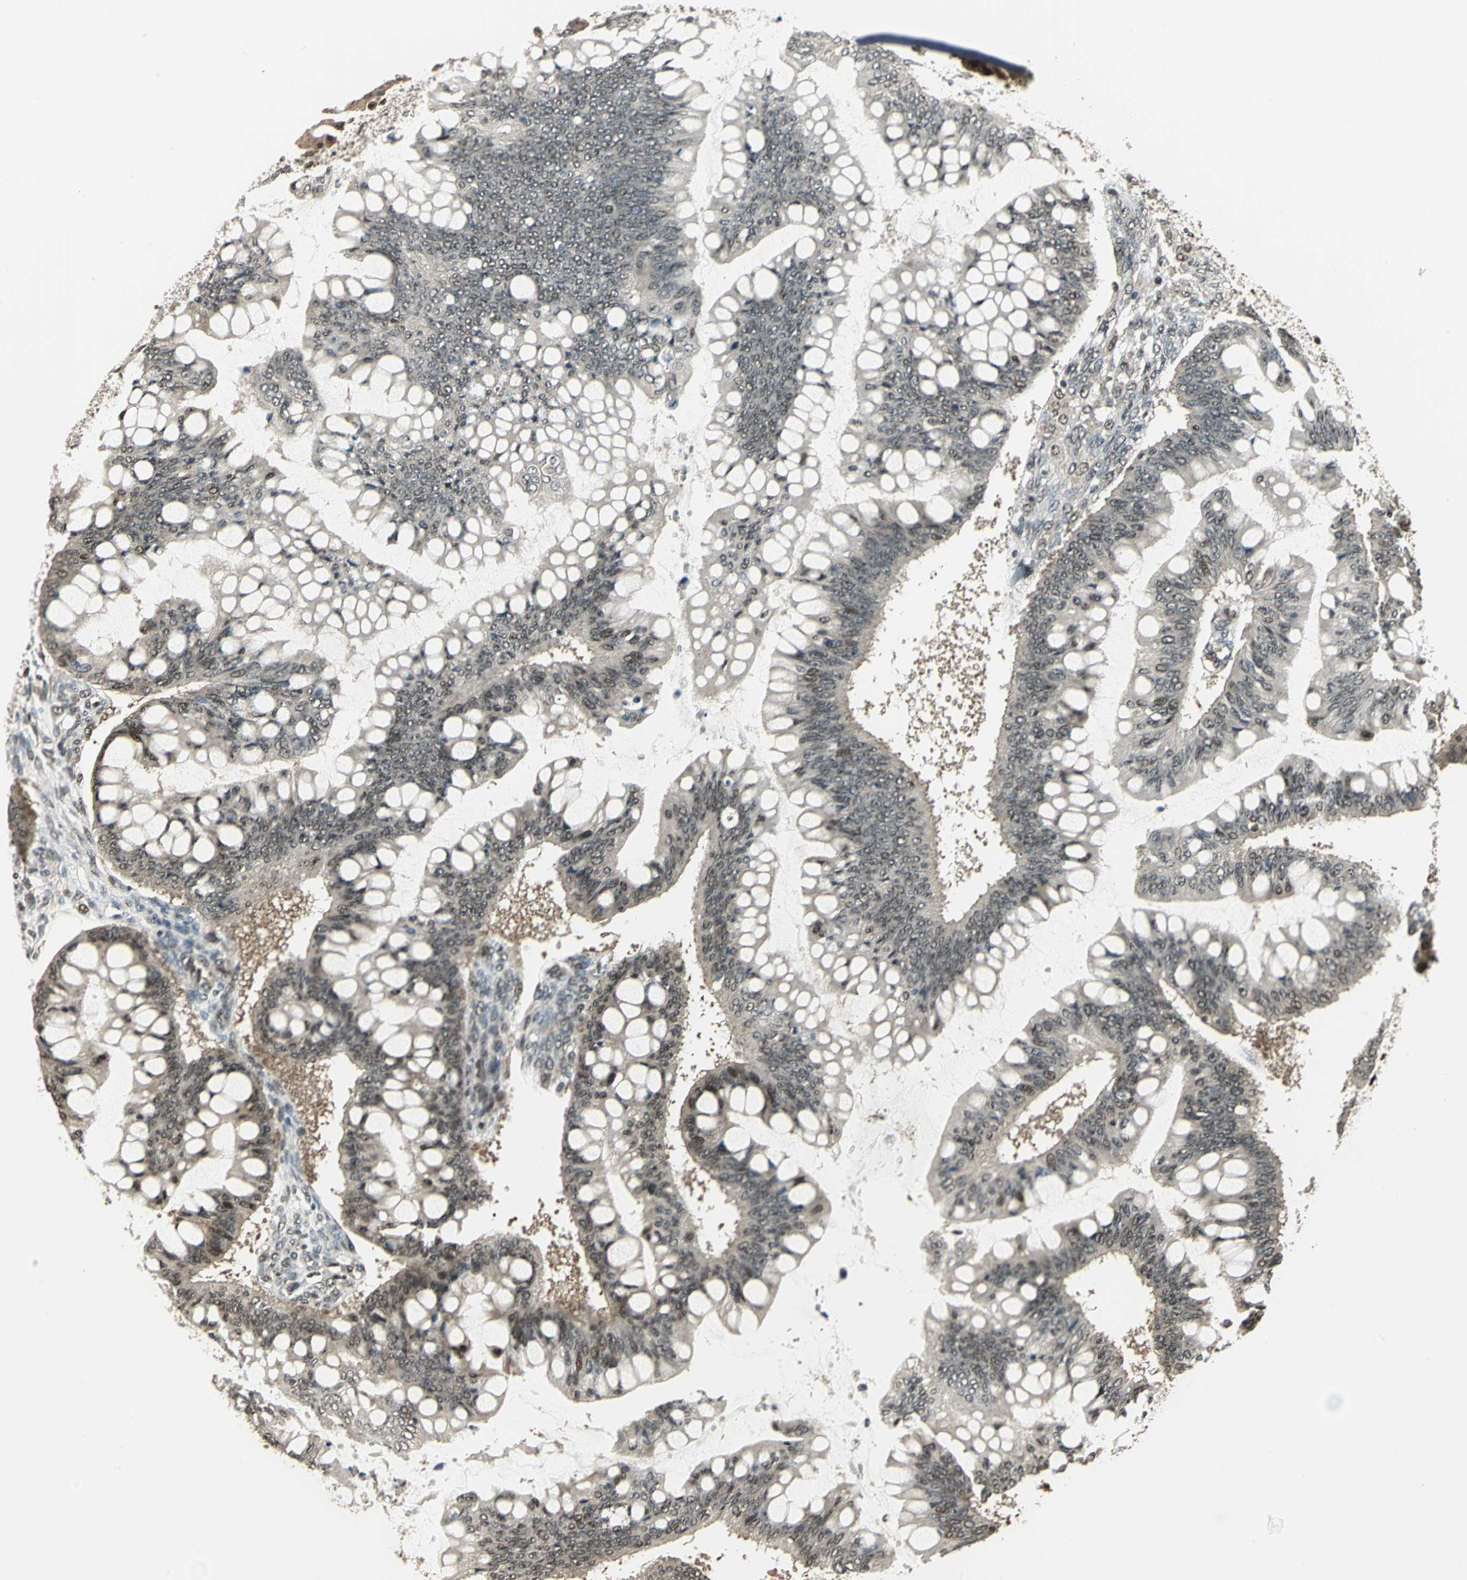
{"staining": {"intensity": "weak", "quantity": ">75%", "location": "cytoplasmic/membranous,nuclear"}, "tissue": "ovarian cancer", "cell_type": "Tumor cells", "image_type": "cancer", "snomed": [{"axis": "morphology", "description": "Cystadenocarcinoma, mucinous, NOS"}, {"axis": "topography", "description": "Ovary"}], "caption": "IHC image of human ovarian cancer stained for a protein (brown), which shows low levels of weak cytoplasmic/membranous and nuclear positivity in approximately >75% of tumor cells.", "gene": "PSMC3", "patient": {"sex": "female", "age": 73}}